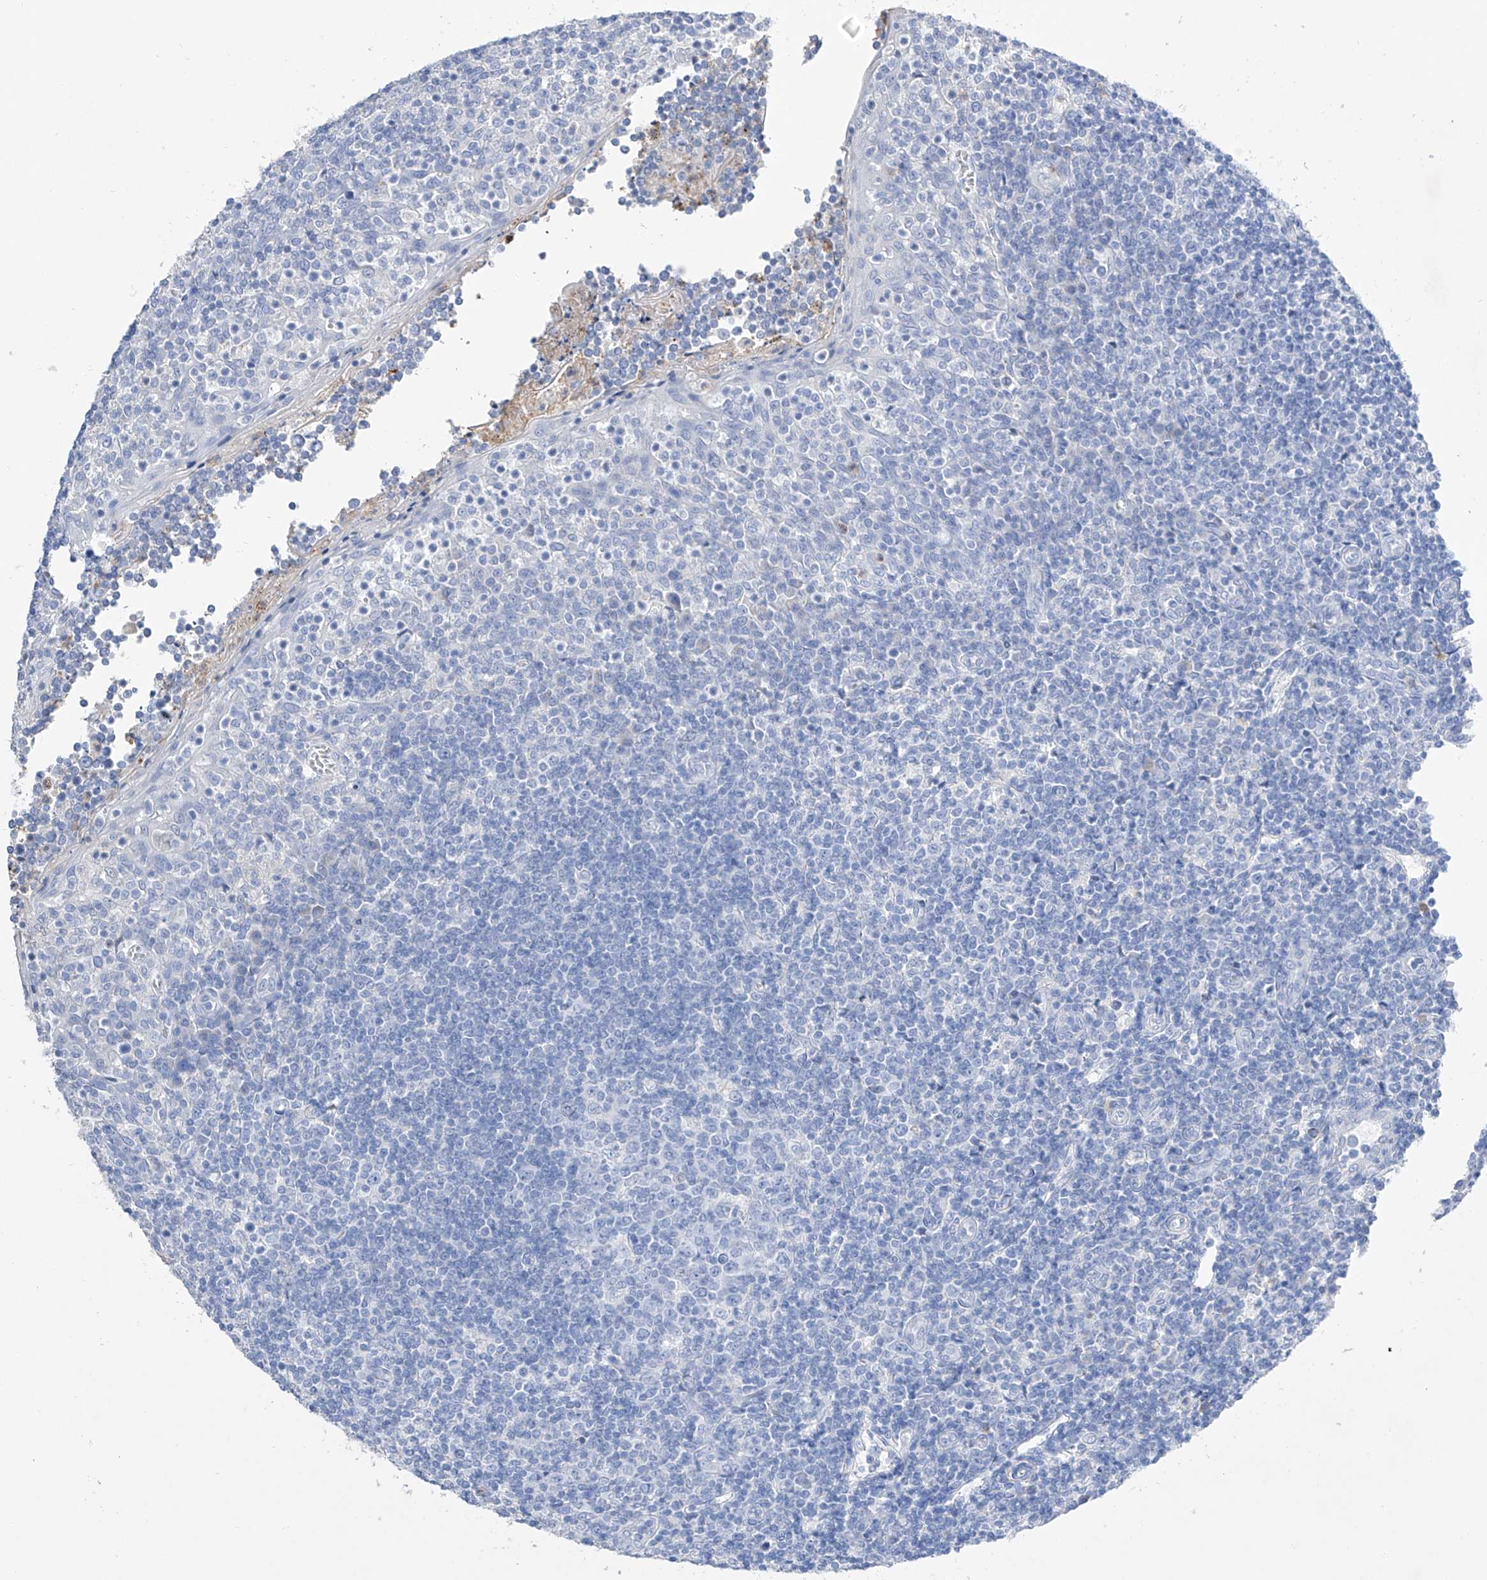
{"staining": {"intensity": "negative", "quantity": "none", "location": "none"}, "tissue": "tonsil", "cell_type": "Germinal center cells", "image_type": "normal", "snomed": [{"axis": "morphology", "description": "Normal tissue, NOS"}, {"axis": "topography", "description": "Tonsil"}], "caption": "Immunohistochemical staining of unremarkable tonsil shows no significant staining in germinal center cells. The staining is performed using DAB brown chromogen with nuclei counter-stained in using hematoxylin.", "gene": "TM7SF2", "patient": {"sex": "female", "age": 19}}